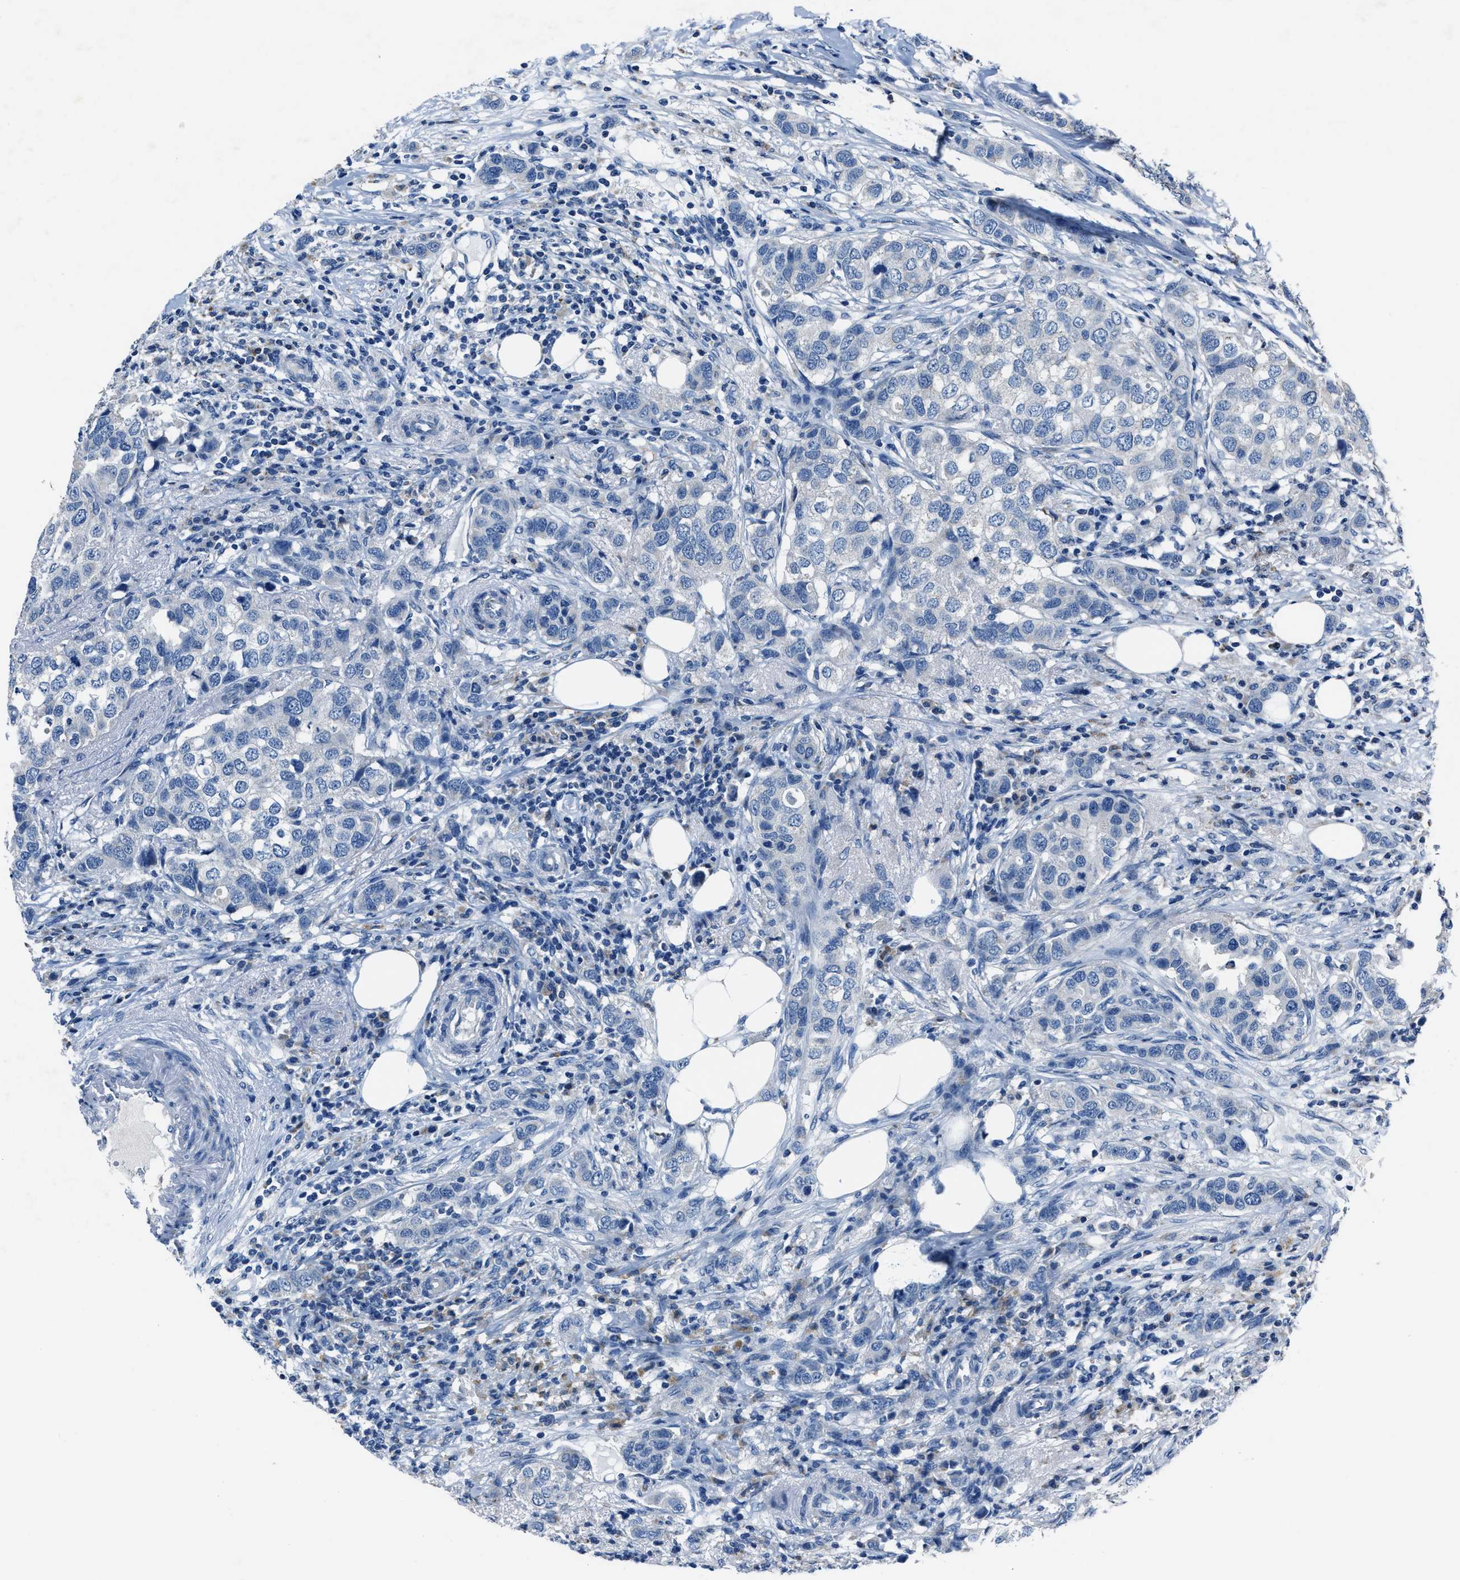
{"staining": {"intensity": "negative", "quantity": "none", "location": "none"}, "tissue": "breast cancer", "cell_type": "Tumor cells", "image_type": "cancer", "snomed": [{"axis": "morphology", "description": "Duct carcinoma"}, {"axis": "topography", "description": "Breast"}], "caption": "The histopathology image shows no staining of tumor cells in breast cancer (intraductal carcinoma). Nuclei are stained in blue.", "gene": "ADAM2", "patient": {"sex": "female", "age": 50}}